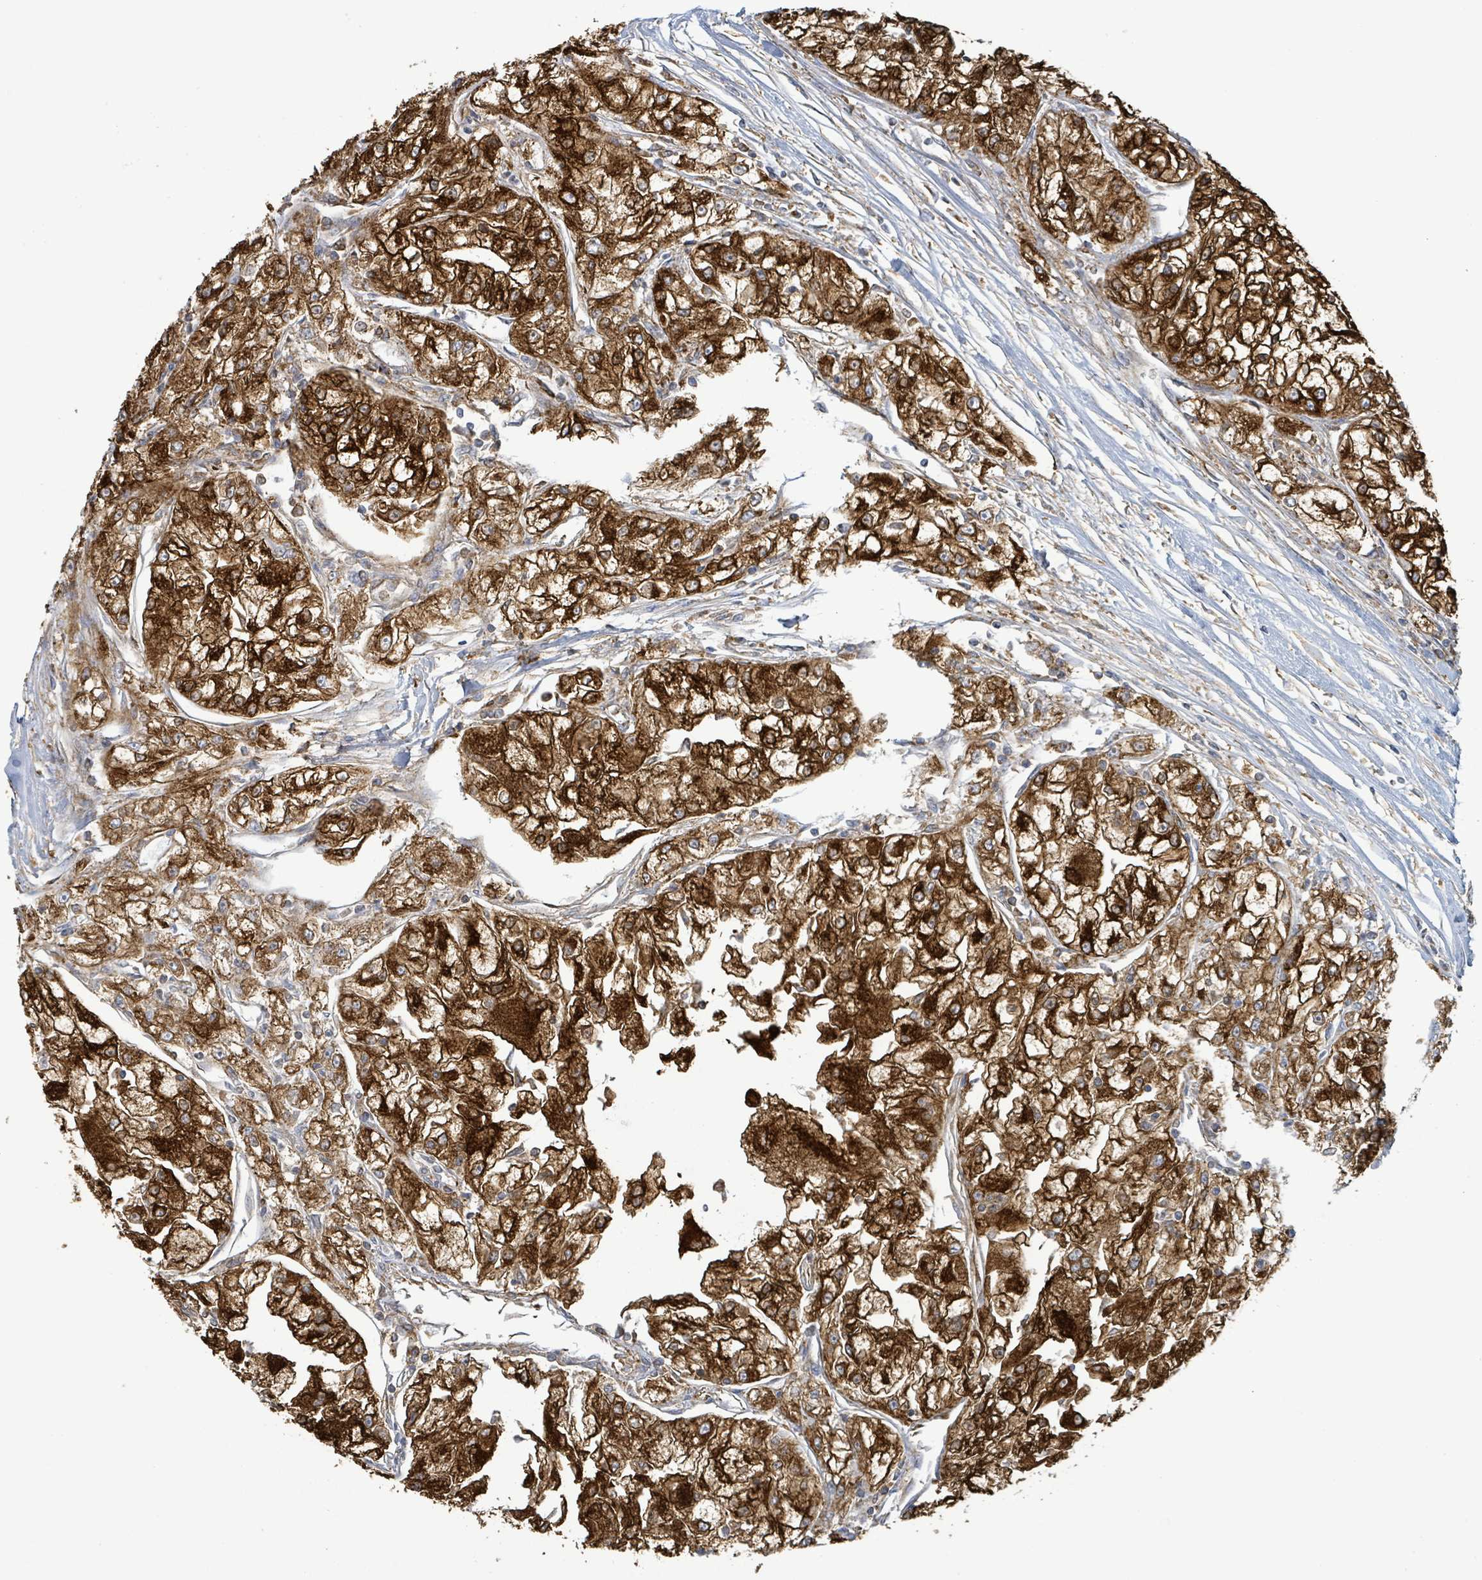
{"staining": {"intensity": "strong", "quantity": ">75%", "location": "cytoplasmic/membranous"}, "tissue": "renal cancer", "cell_type": "Tumor cells", "image_type": "cancer", "snomed": [{"axis": "morphology", "description": "Adenocarcinoma, NOS"}, {"axis": "topography", "description": "Kidney"}], "caption": "The immunohistochemical stain shows strong cytoplasmic/membranous staining in tumor cells of renal cancer (adenocarcinoma) tissue.", "gene": "EGFL7", "patient": {"sex": "female", "age": 72}}